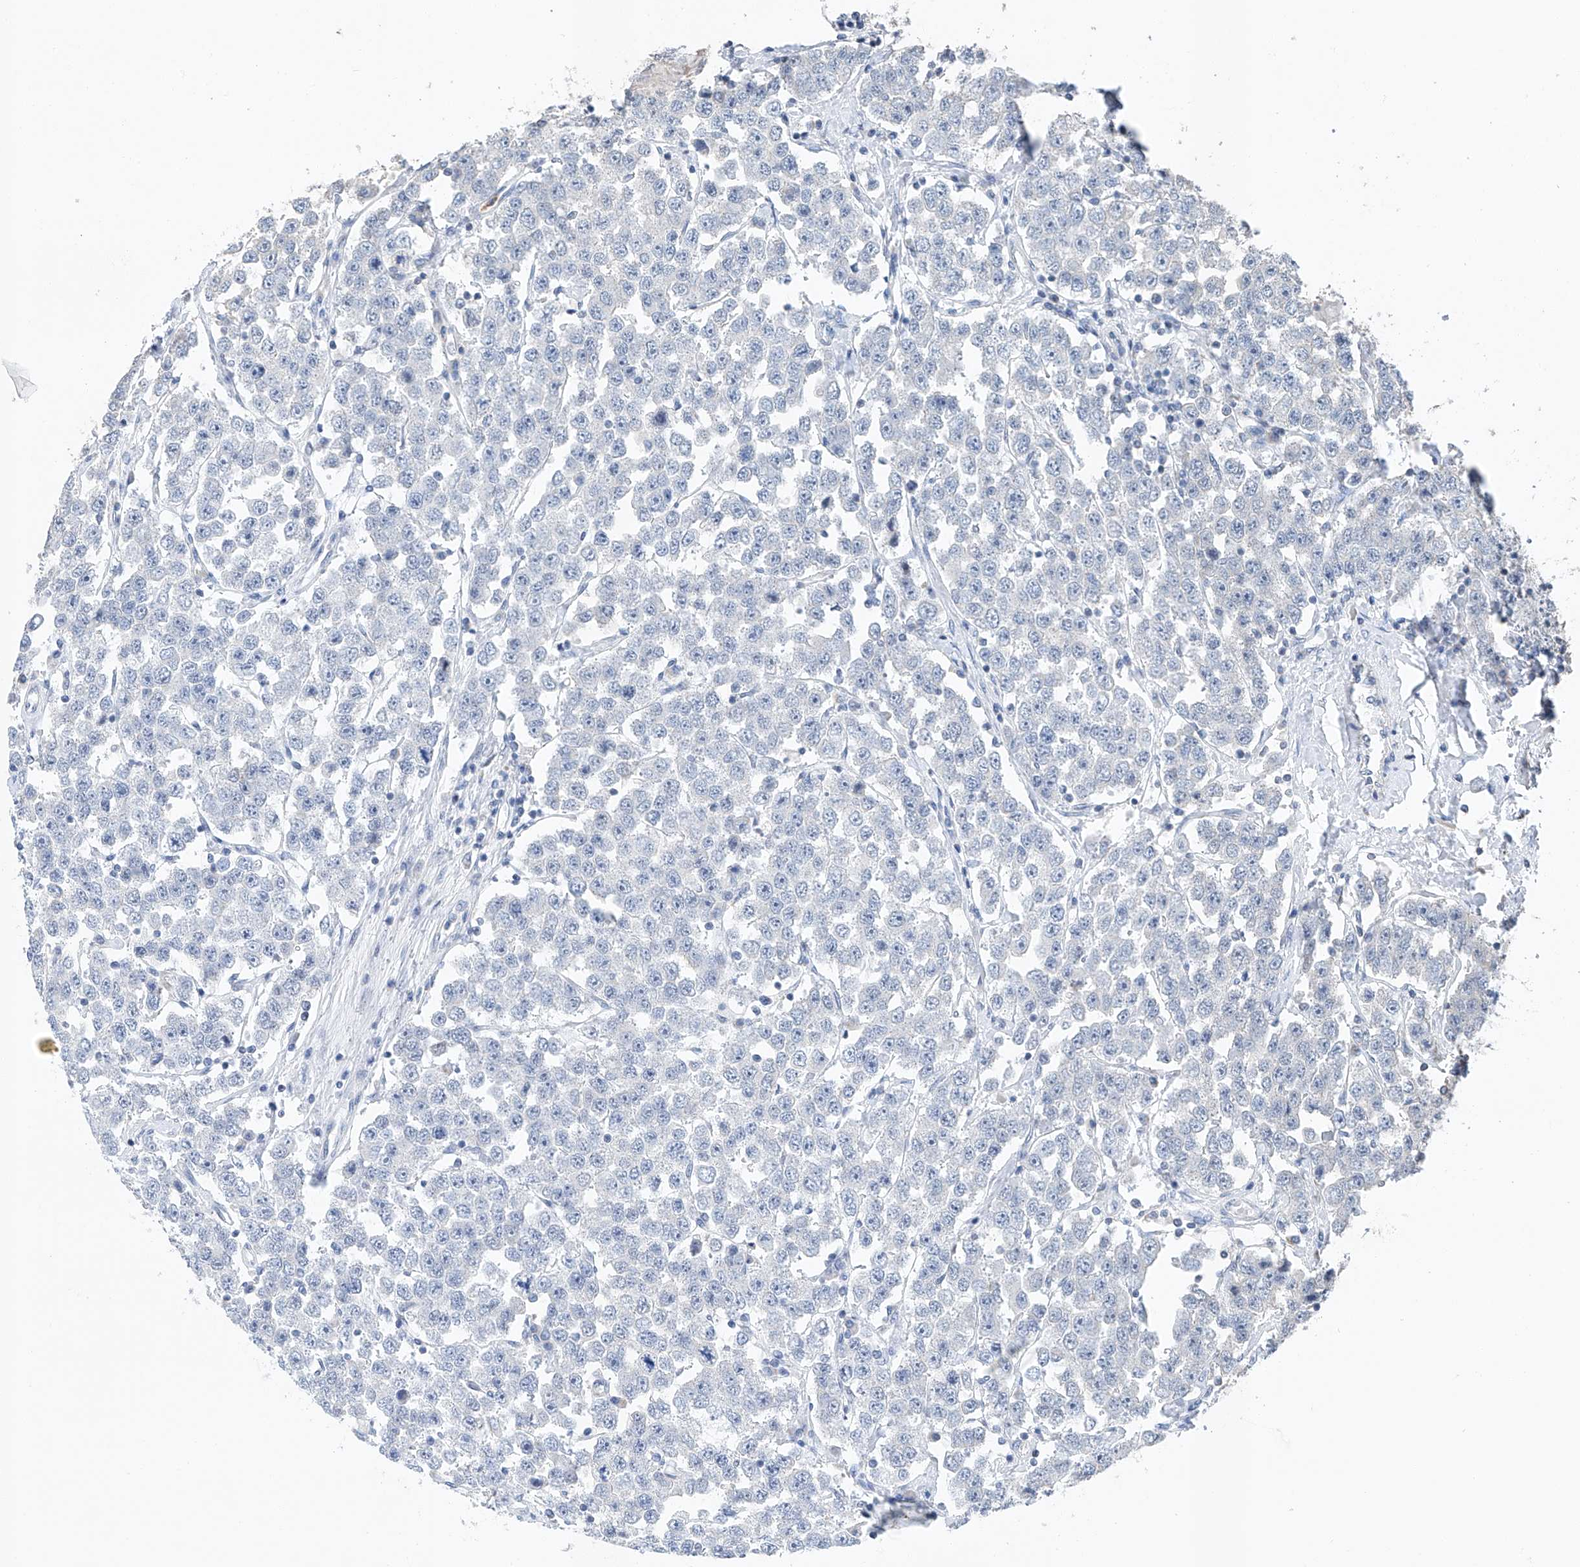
{"staining": {"intensity": "negative", "quantity": "none", "location": "none"}, "tissue": "testis cancer", "cell_type": "Tumor cells", "image_type": "cancer", "snomed": [{"axis": "morphology", "description": "Seminoma, NOS"}, {"axis": "topography", "description": "Testis"}], "caption": "DAB (3,3'-diaminobenzidine) immunohistochemical staining of human testis seminoma demonstrates no significant positivity in tumor cells.", "gene": "KLF15", "patient": {"sex": "male", "age": 28}}